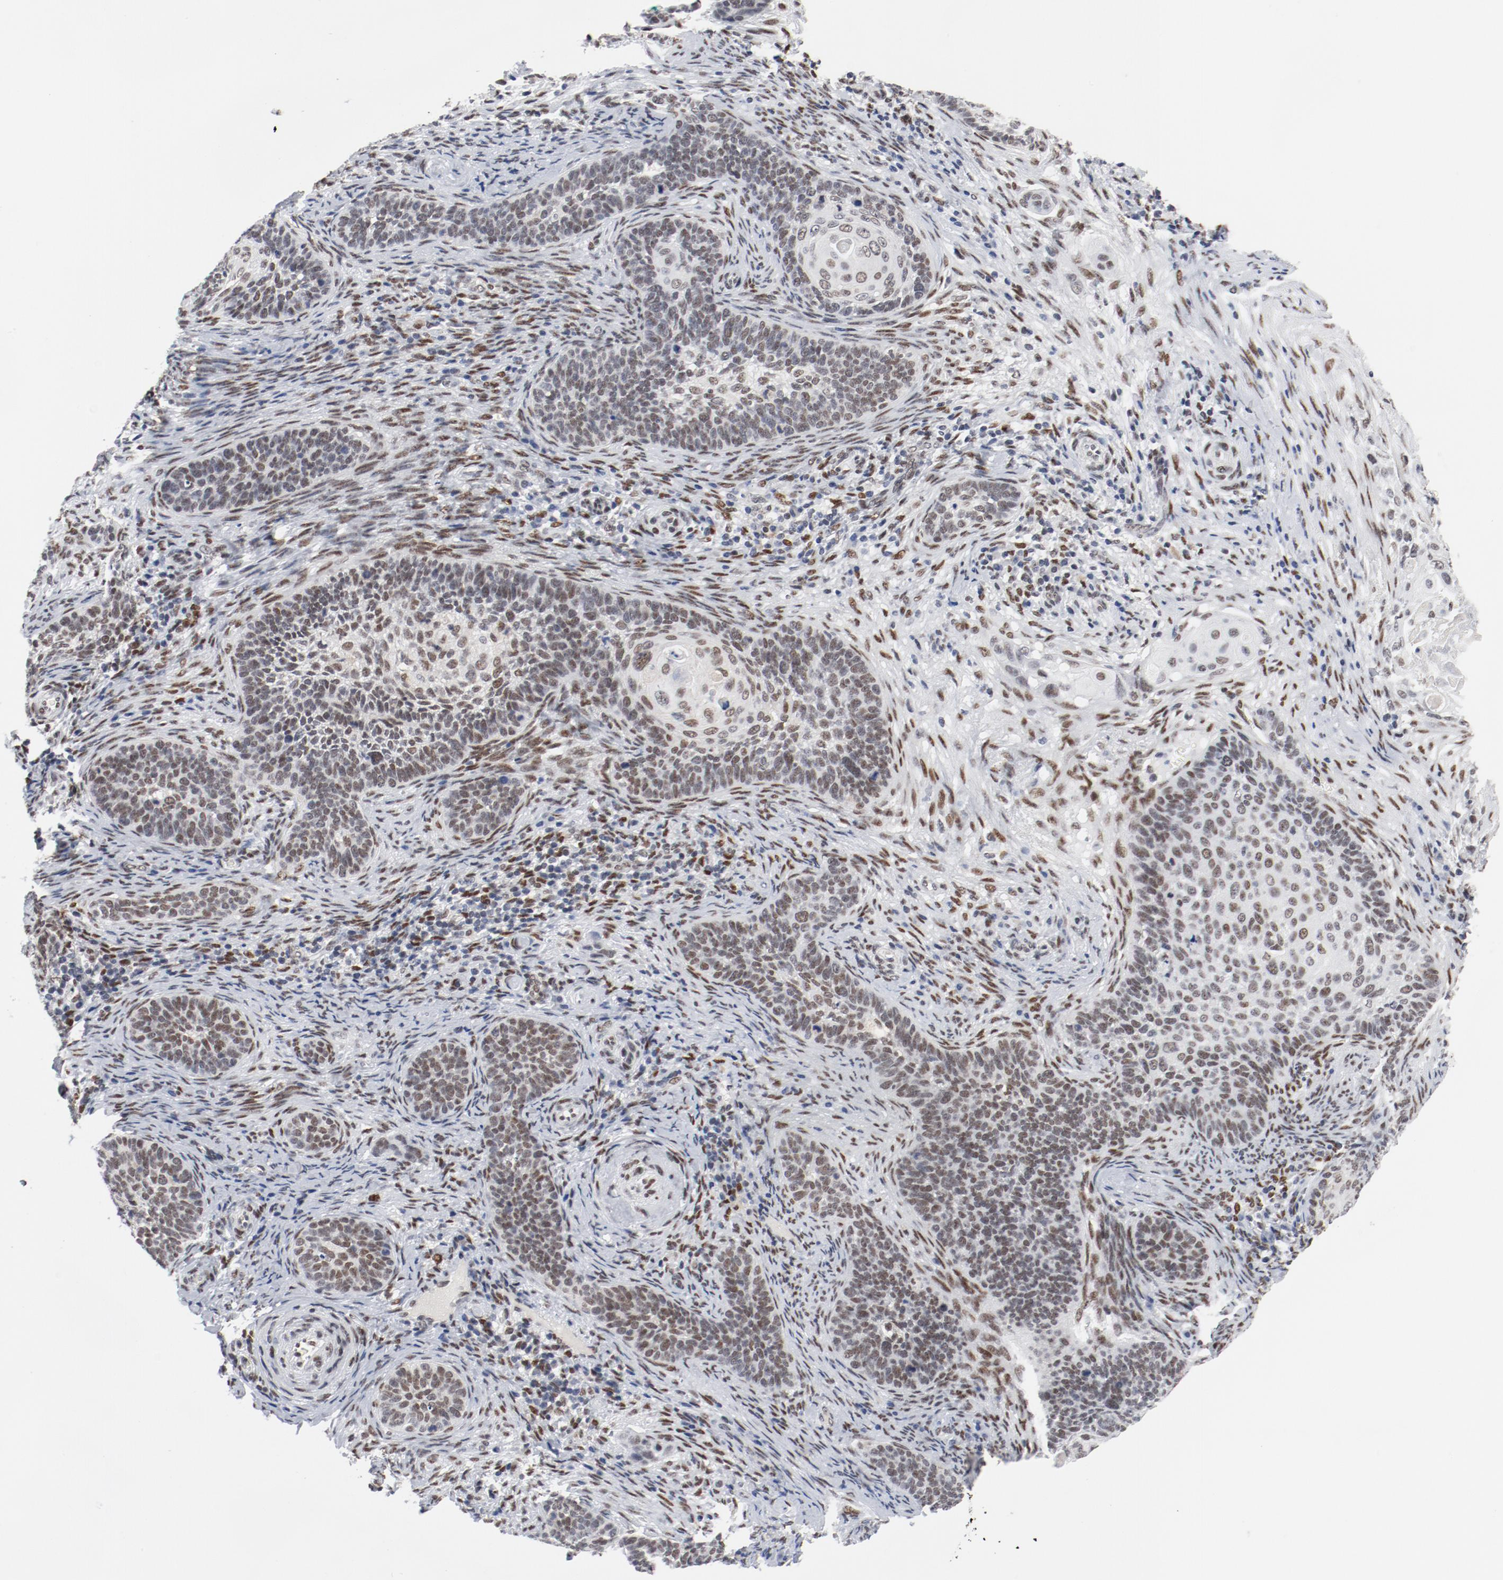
{"staining": {"intensity": "moderate", "quantity": ">75%", "location": "nuclear"}, "tissue": "cervical cancer", "cell_type": "Tumor cells", "image_type": "cancer", "snomed": [{"axis": "morphology", "description": "Squamous cell carcinoma, NOS"}, {"axis": "topography", "description": "Cervix"}], "caption": "Protein staining demonstrates moderate nuclear expression in about >75% of tumor cells in cervical squamous cell carcinoma.", "gene": "ARNT", "patient": {"sex": "female", "age": 33}}